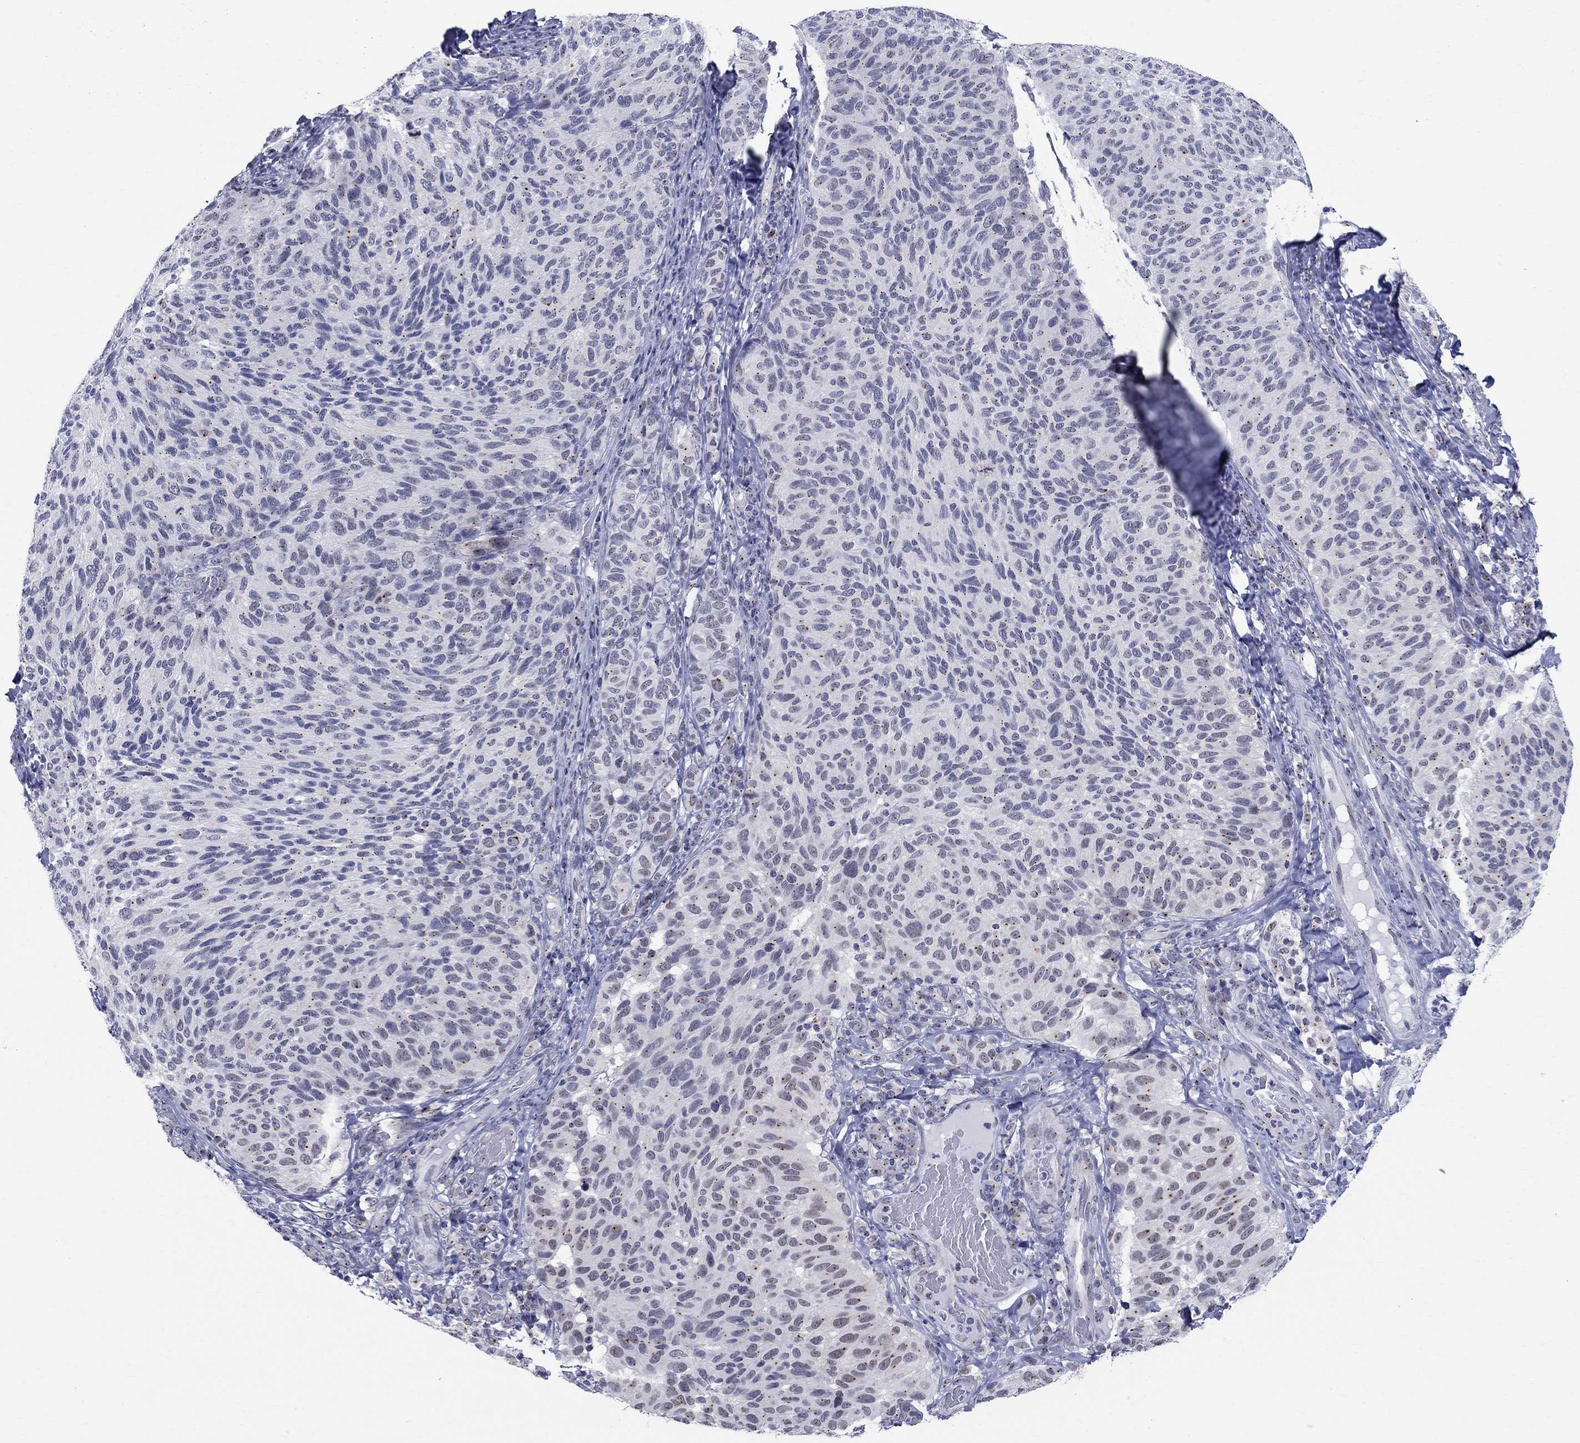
{"staining": {"intensity": "negative", "quantity": "none", "location": "none"}, "tissue": "melanoma", "cell_type": "Tumor cells", "image_type": "cancer", "snomed": [{"axis": "morphology", "description": "Malignant melanoma, NOS"}, {"axis": "topography", "description": "Skin"}], "caption": "Histopathology image shows no protein expression in tumor cells of melanoma tissue.", "gene": "CEP43", "patient": {"sex": "female", "age": 73}}